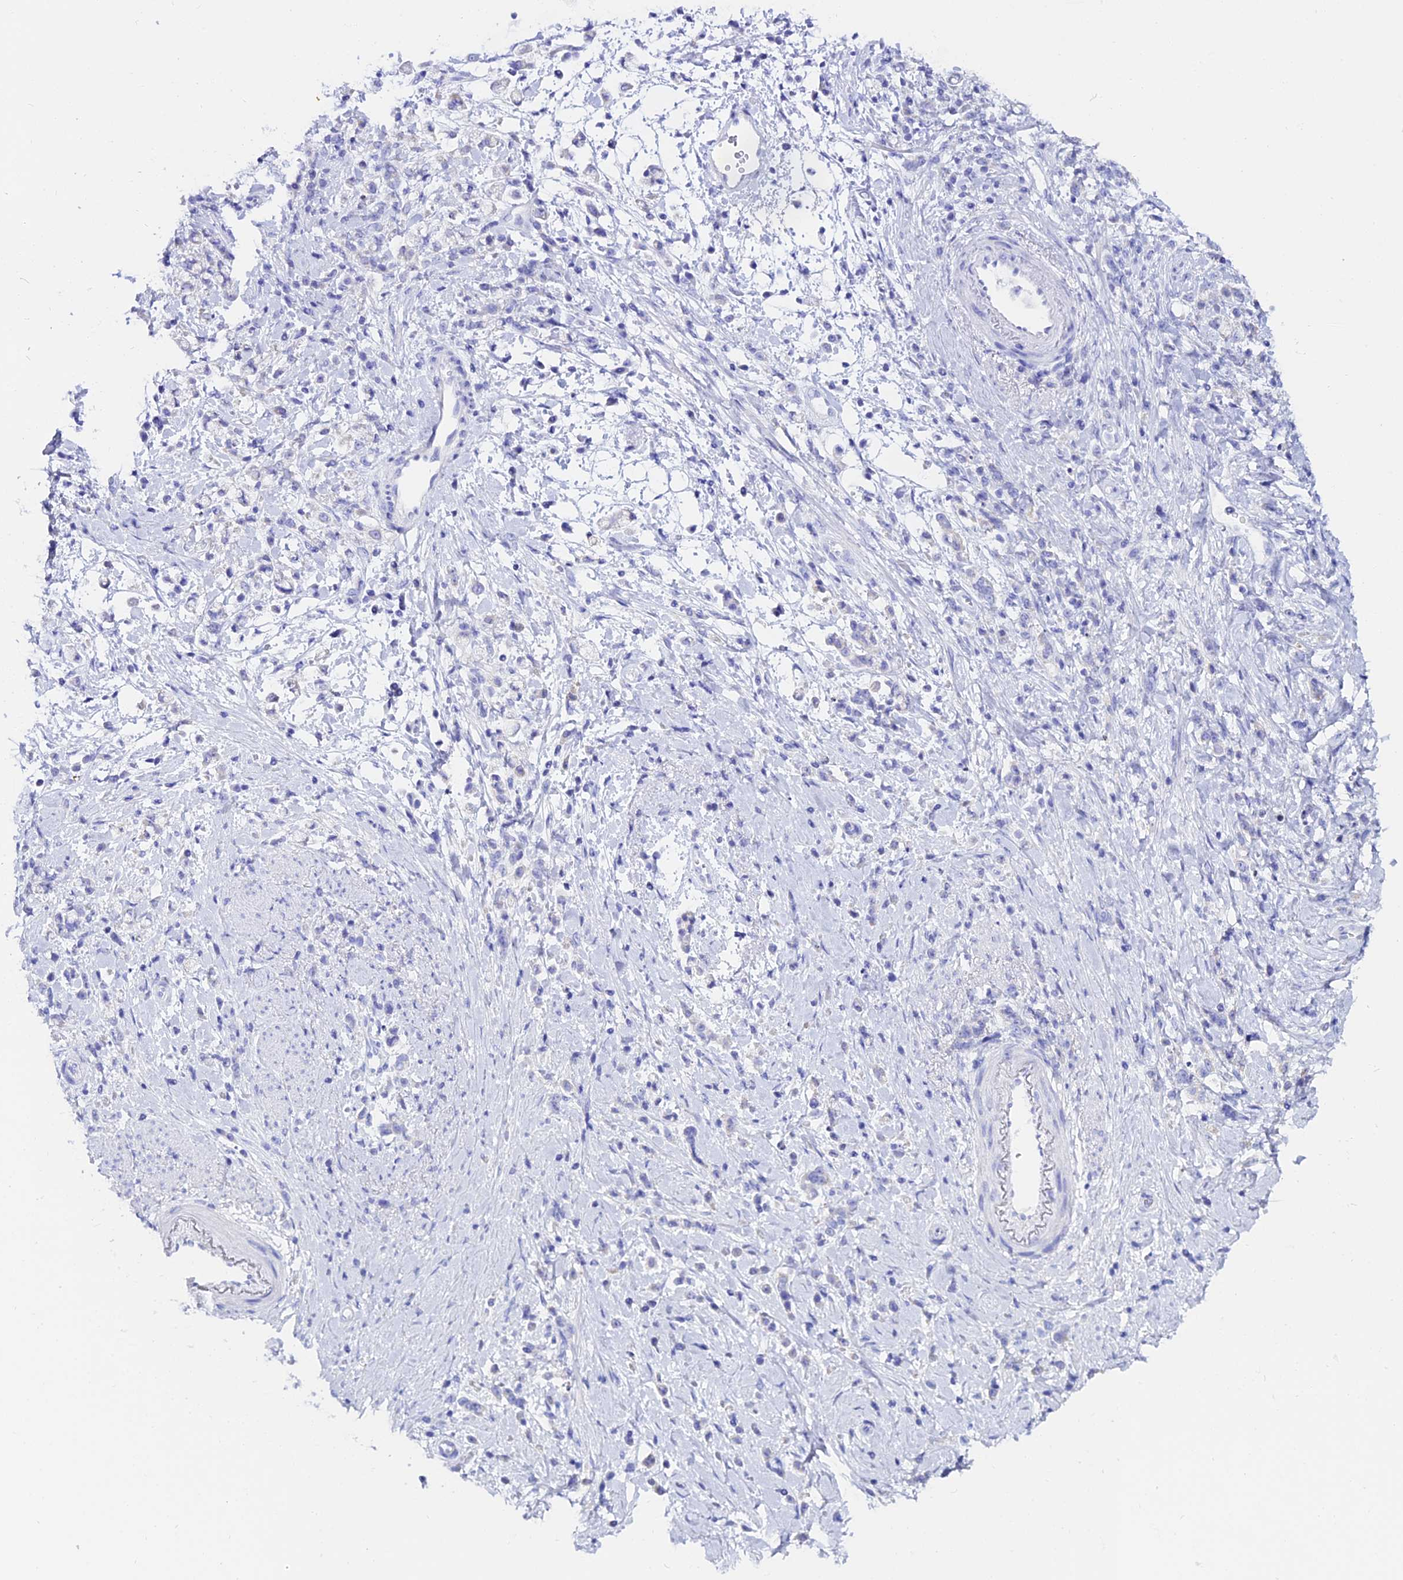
{"staining": {"intensity": "negative", "quantity": "none", "location": "none"}, "tissue": "stomach cancer", "cell_type": "Tumor cells", "image_type": "cancer", "snomed": [{"axis": "morphology", "description": "Adenocarcinoma, NOS"}, {"axis": "topography", "description": "Stomach"}], "caption": "This is a histopathology image of IHC staining of stomach adenocarcinoma, which shows no expression in tumor cells.", "gene": "OR4D5", "patient": {"sex": "female", "age": 60}}